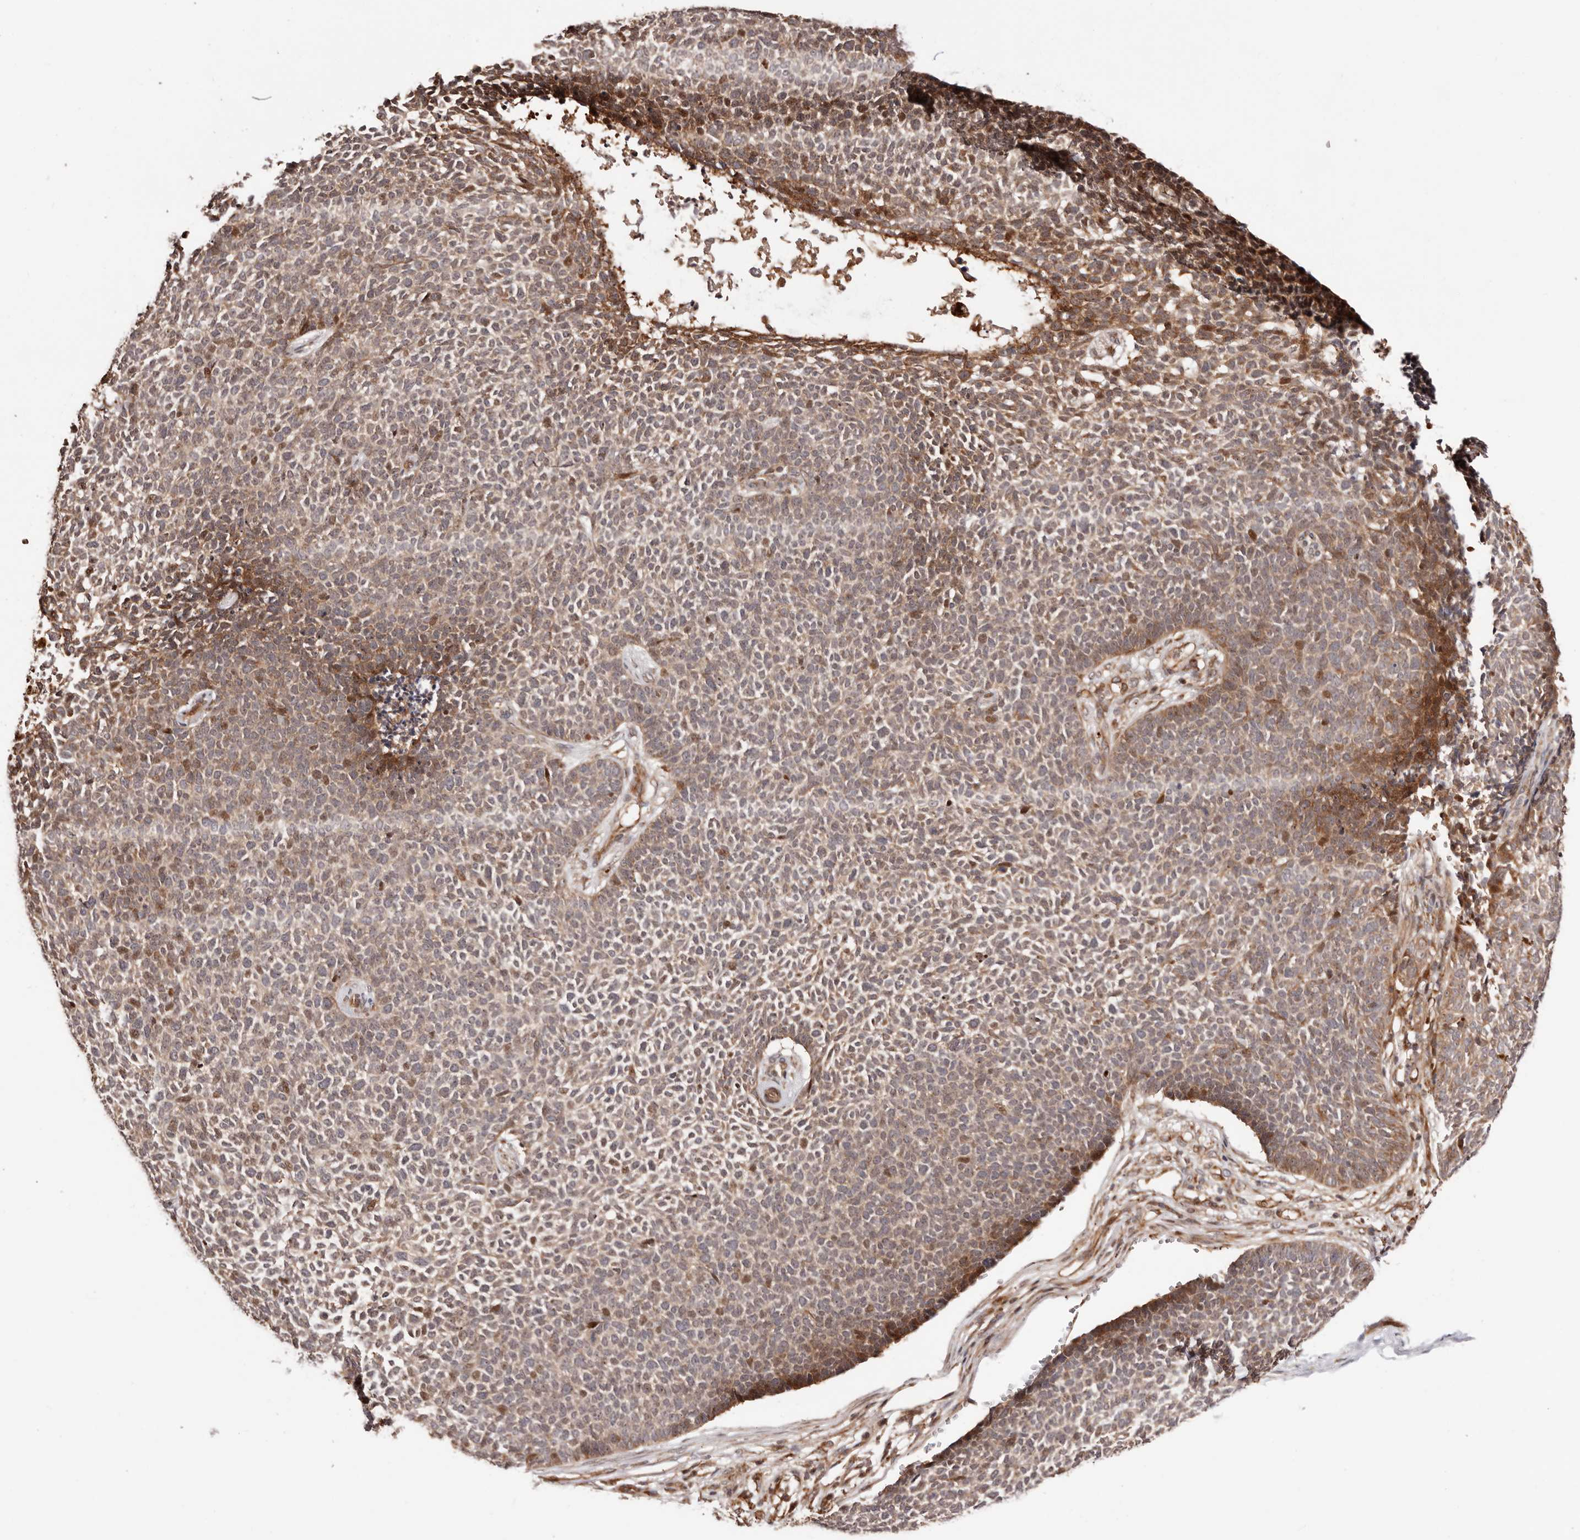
{"staining": {"intensity": "moderate", "quantity": "25%-75%", "location": "cytoplasmic/membranous,nuclear"}, "tissue": "skin cancer", "cell_type": "Tumor cells", "image_type": "cancer", "snomed": [{"axis": "morphology", "description": "Basal cell carcinoma"}, {"axis": "topography", "description": "Skin"}], "caption": "A micrograph of skin cancer stained for a protein demonstrates moderate cytoplasmic/membranous and nuclear brown staining in tumor cells.", "gene": "PTPN22", "patient": {"sex": "female", "age": 84}}